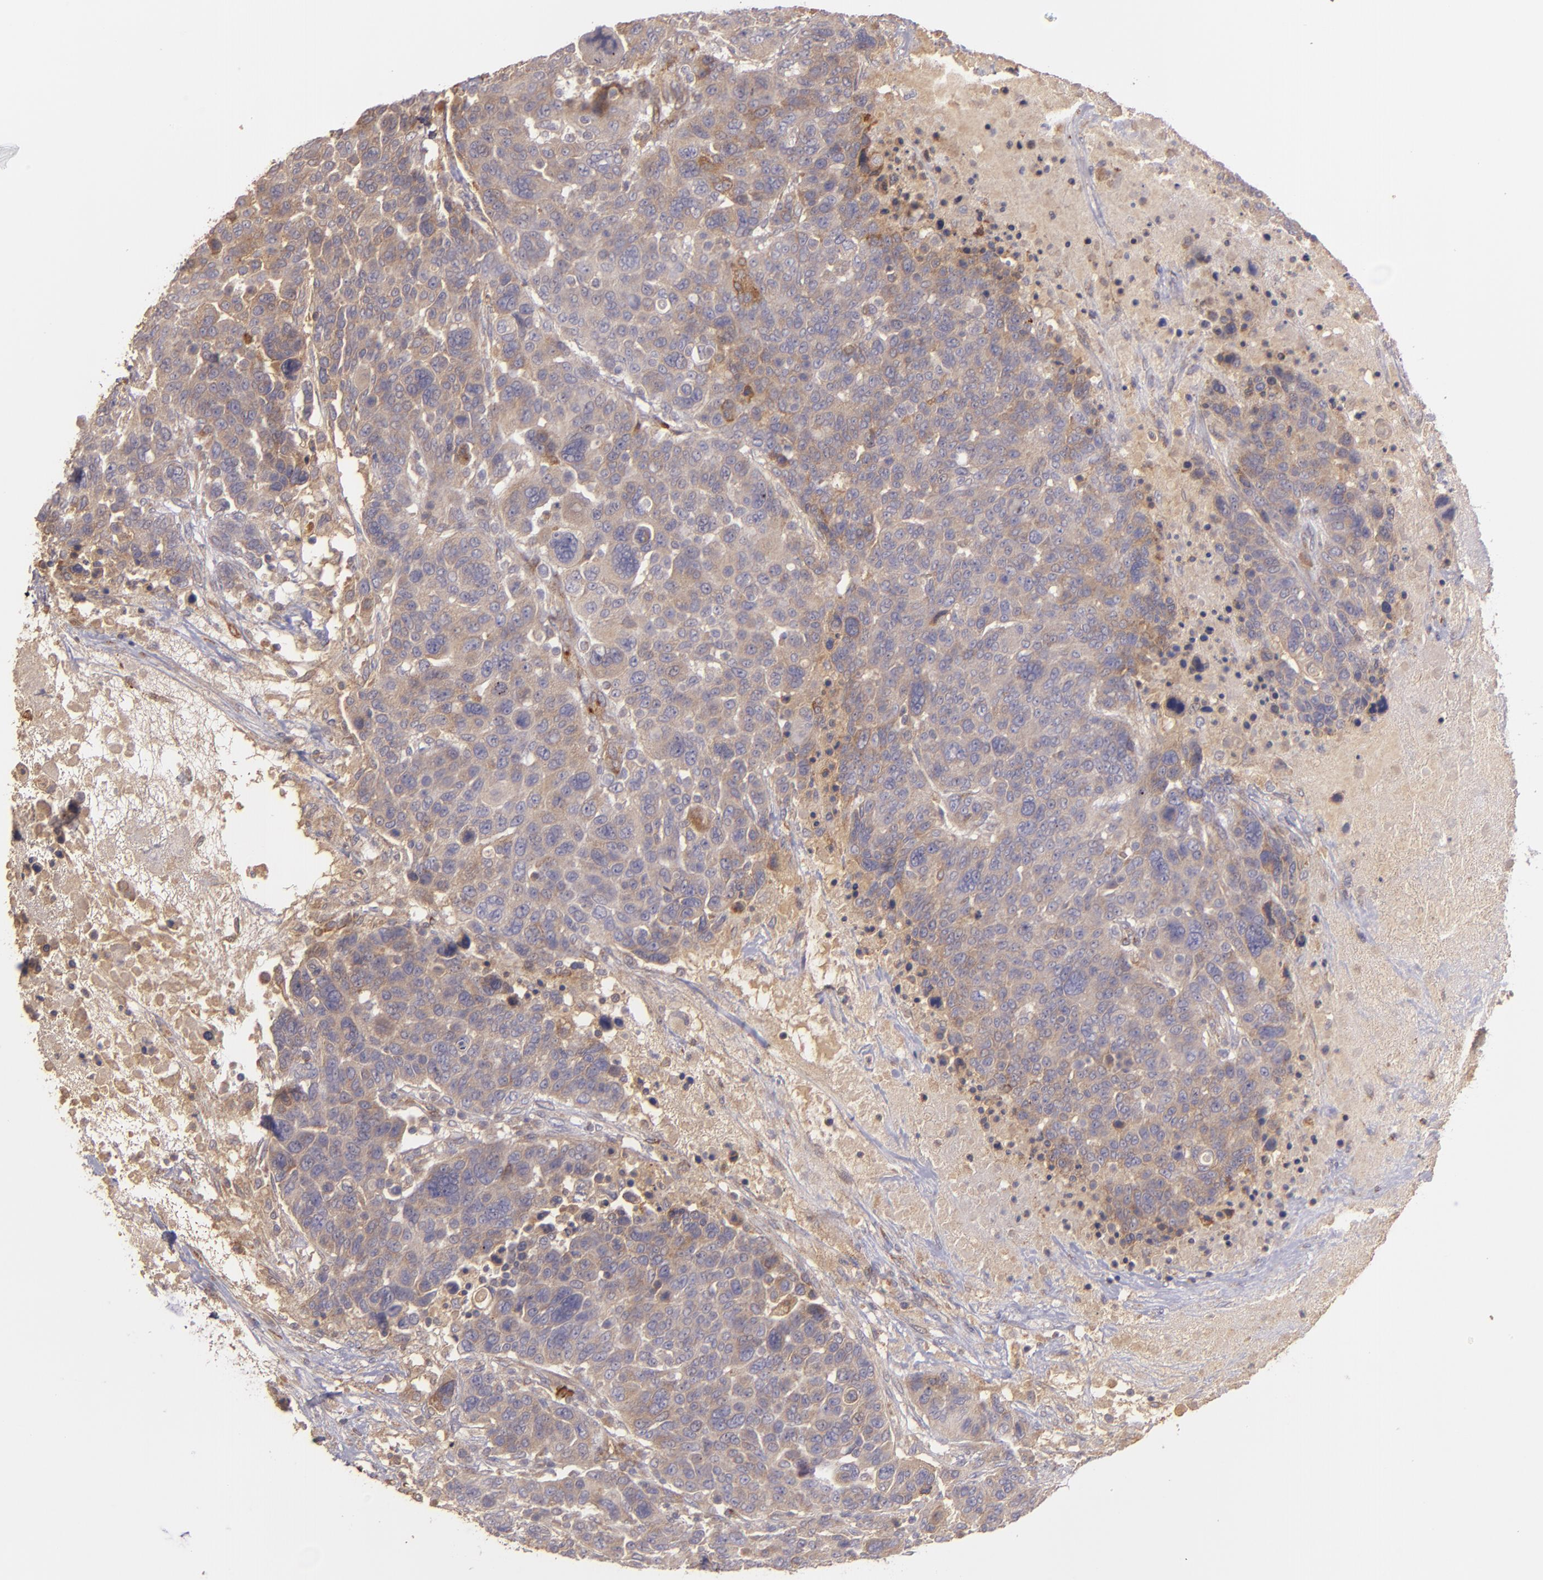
{"staining": {"intensity": "moderate", "quantity": ">75%", "location": "cytoplasmic/membranous"}, "tissue": "breast cancer", "cell_type": "Tumor cells", "image_type": "cancer", "snomed": [{"axis": "morphology", "description": "Duct carcinoma"}, {"axis": "topography", "description": "Breast"}], "caption": "A brown stain shows moderate cytoplasmic/membranous expression of a protein in breast invasive ductal carcinoma tumor cells.", "gene": "ECE1", "patient": {"sex": "female", "age": 37}}